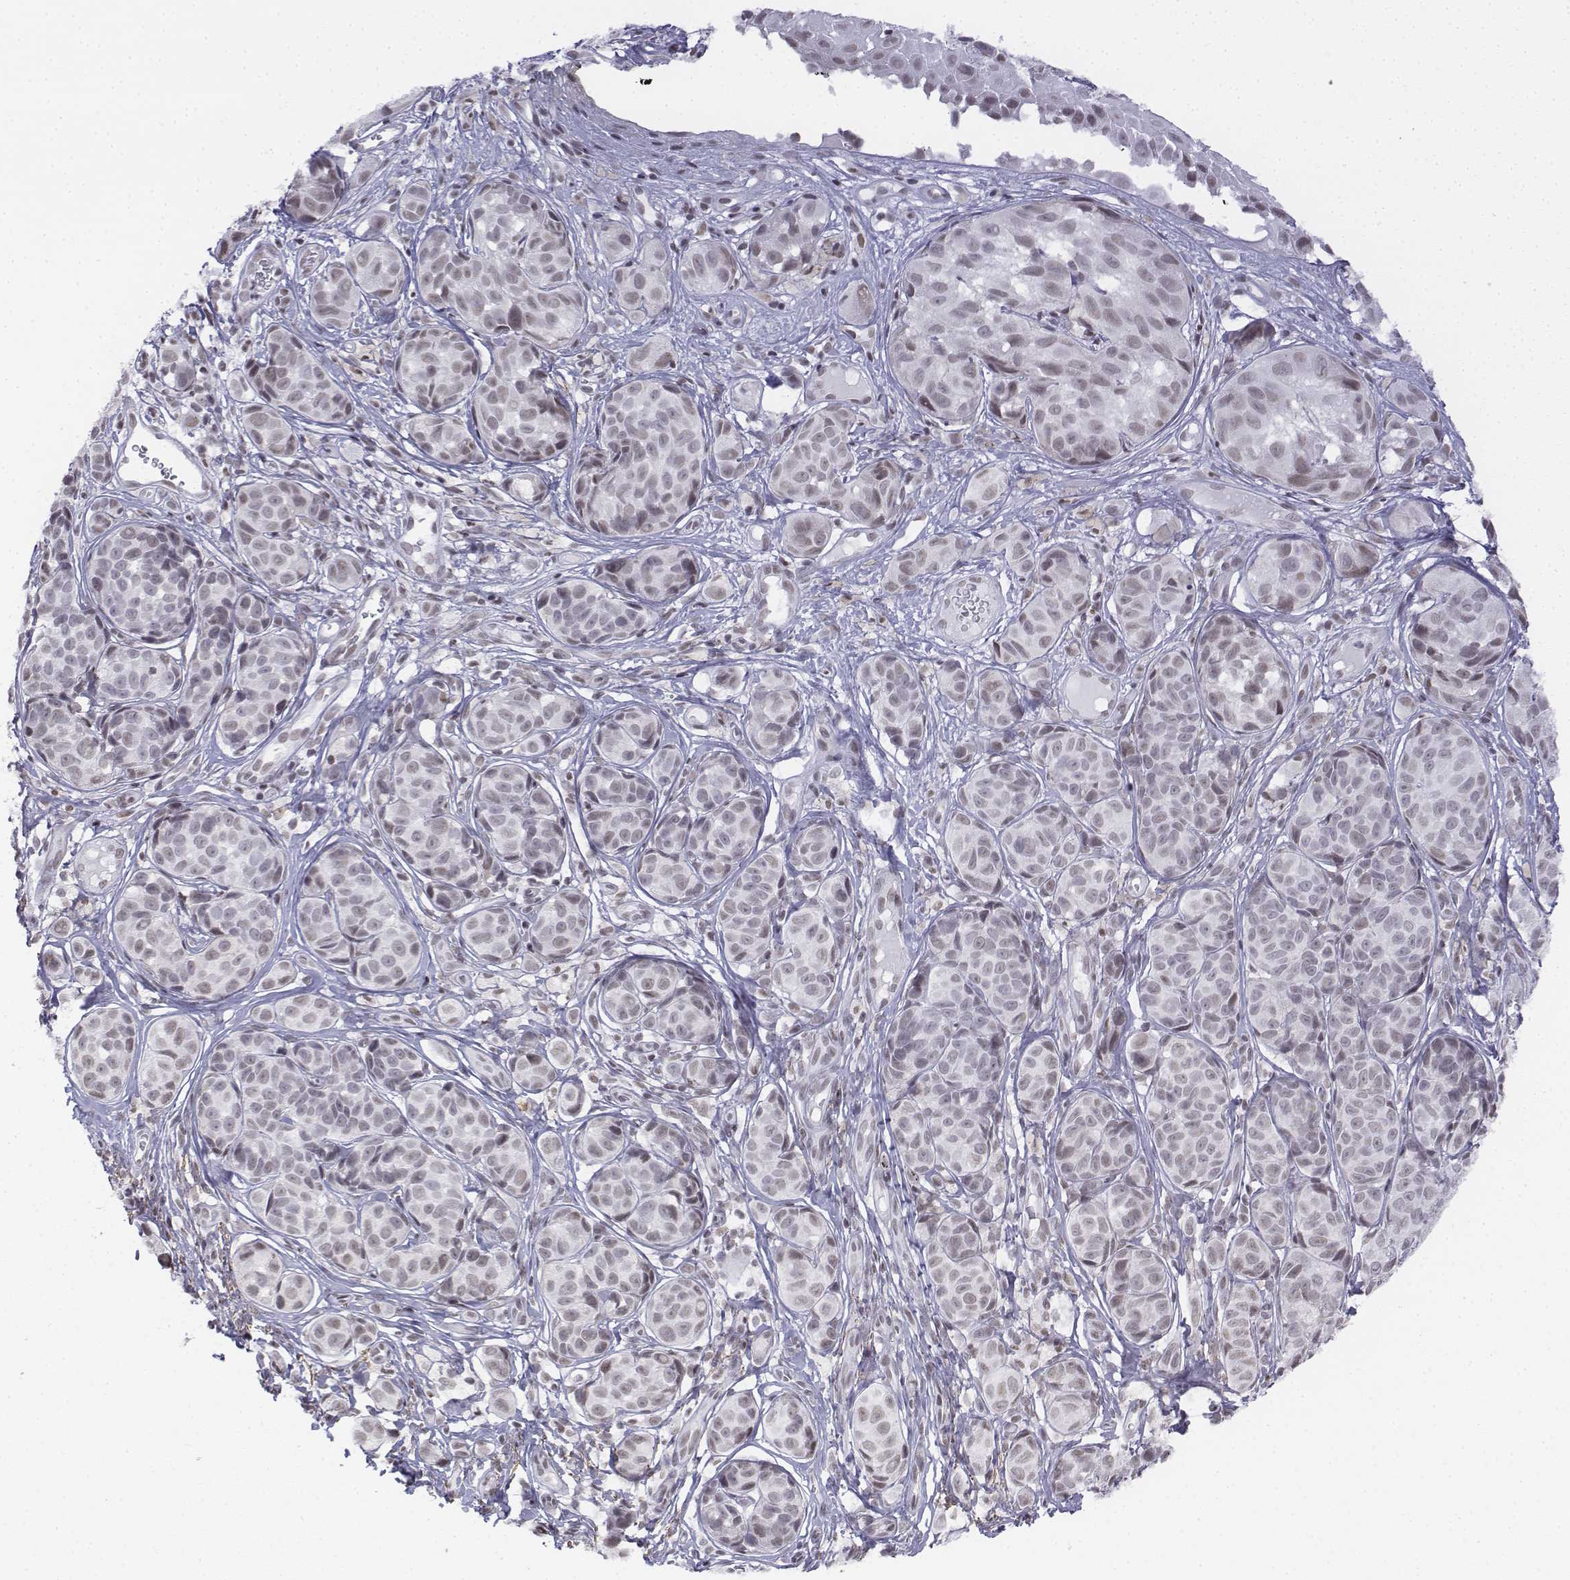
{"staining": {"intensity": "weak", "quantity": "<25%", "location": "nuclear"}, "tissue": "melanoma", "cell_type": "Tumor cells", "image_type": "cancer", "snomed": [{"axis": "morphology", "description": "Malignant melanoma, NOS"}, {"axis": "topography", "description": "Skin"}], "caption": "Malignant melanoma was stained to show a protein in brown. There is no significant positivity in tumor cells.", "gene": "SETD1A", "patient": {"sex": "male", "age": 48}}